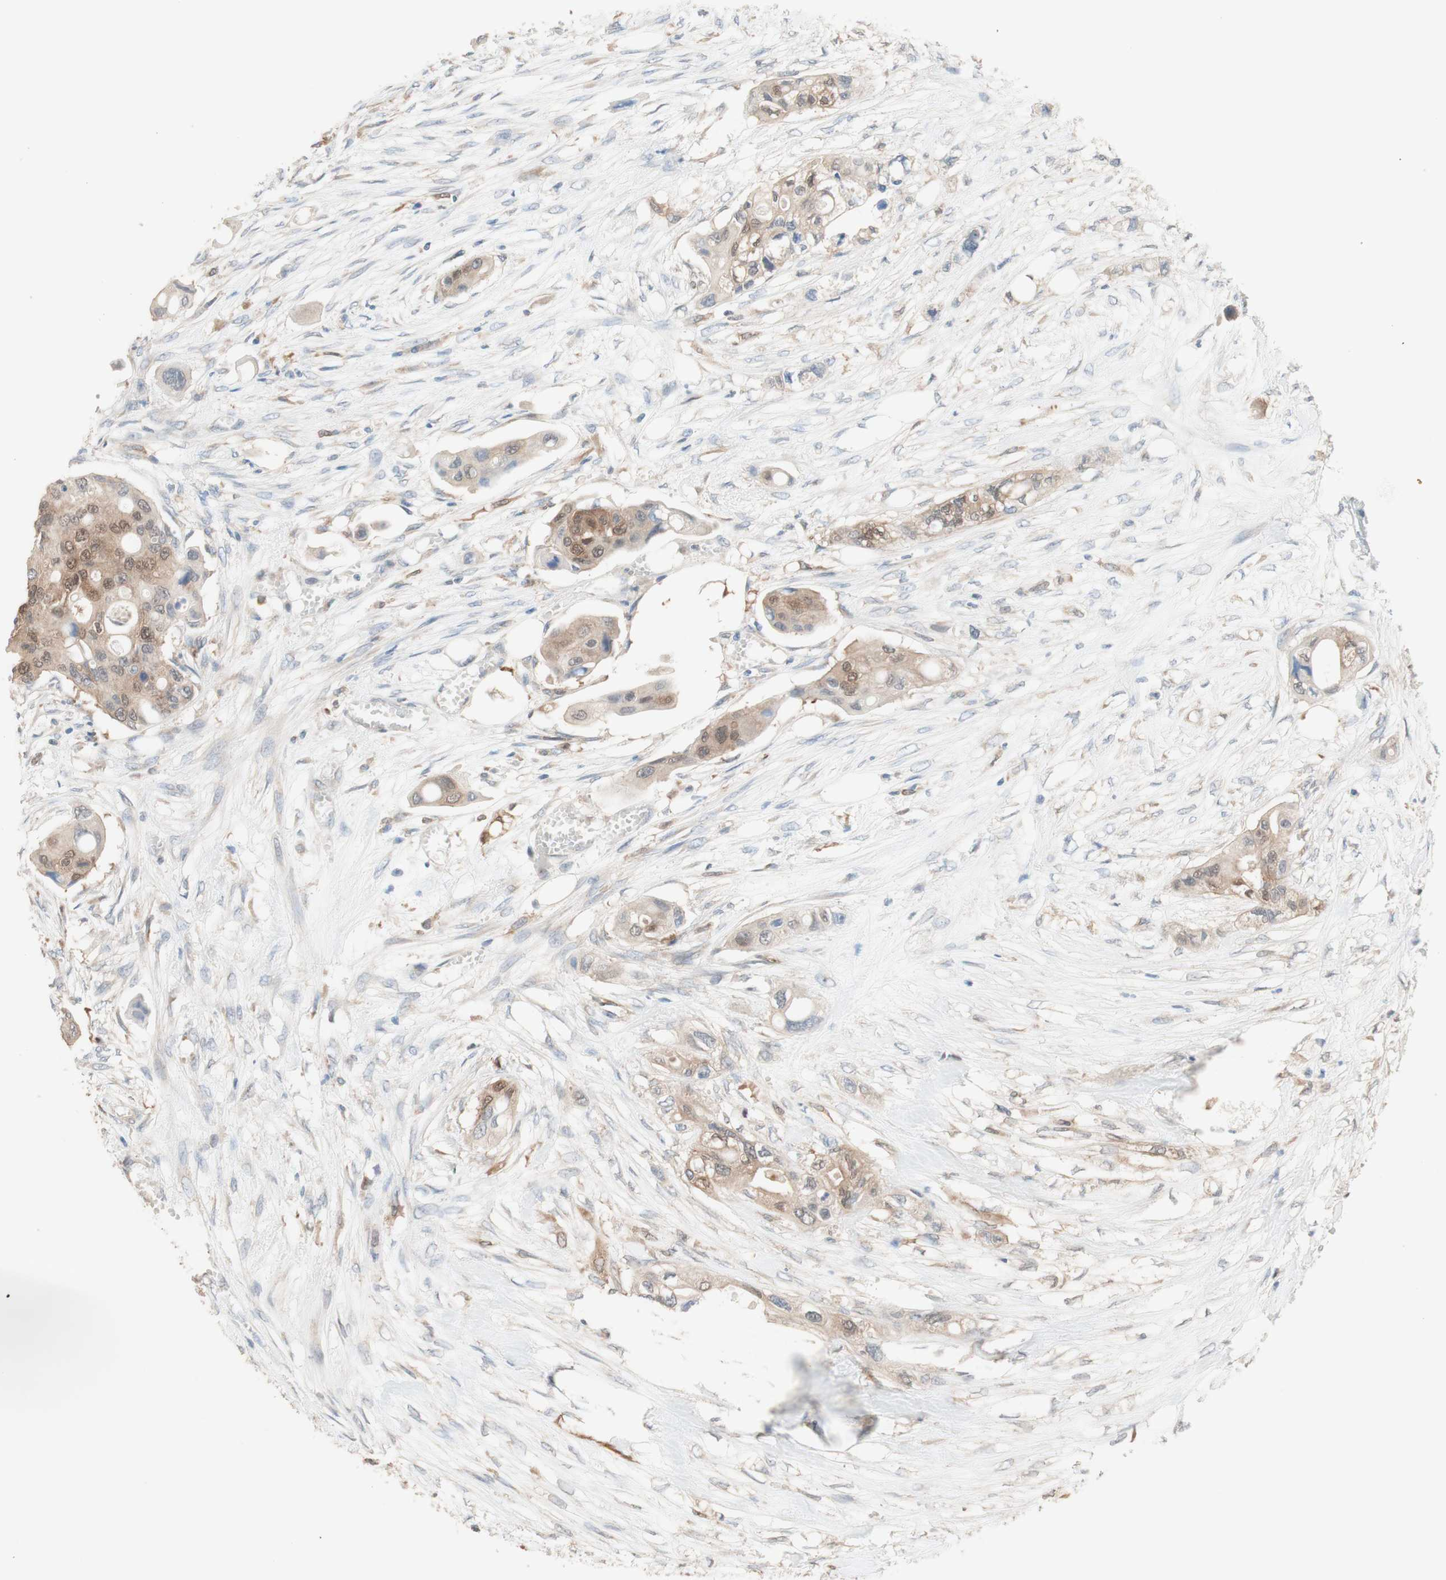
{"staining": {"intensity": "moderate", "quantity": ">75%", "location": "cytoplasmic/membranous"}, "tissue": "colorectal cancer", "cell_type": "Tumor cells", "image_type": "cancer", "snomed": [{"axis": "morphology", "description": "Adenocarcinoma, NOS"}, {"axis": "topography", "description": "Colon"}], "caption": "Colorectal cancer stained for a protein (brown) demonstrates moderate cytoplasmic/membranous positive positivity in about >75% of tumor cells.", "gene": "COMT", "patient": {"sex": "female", "age": 57}}